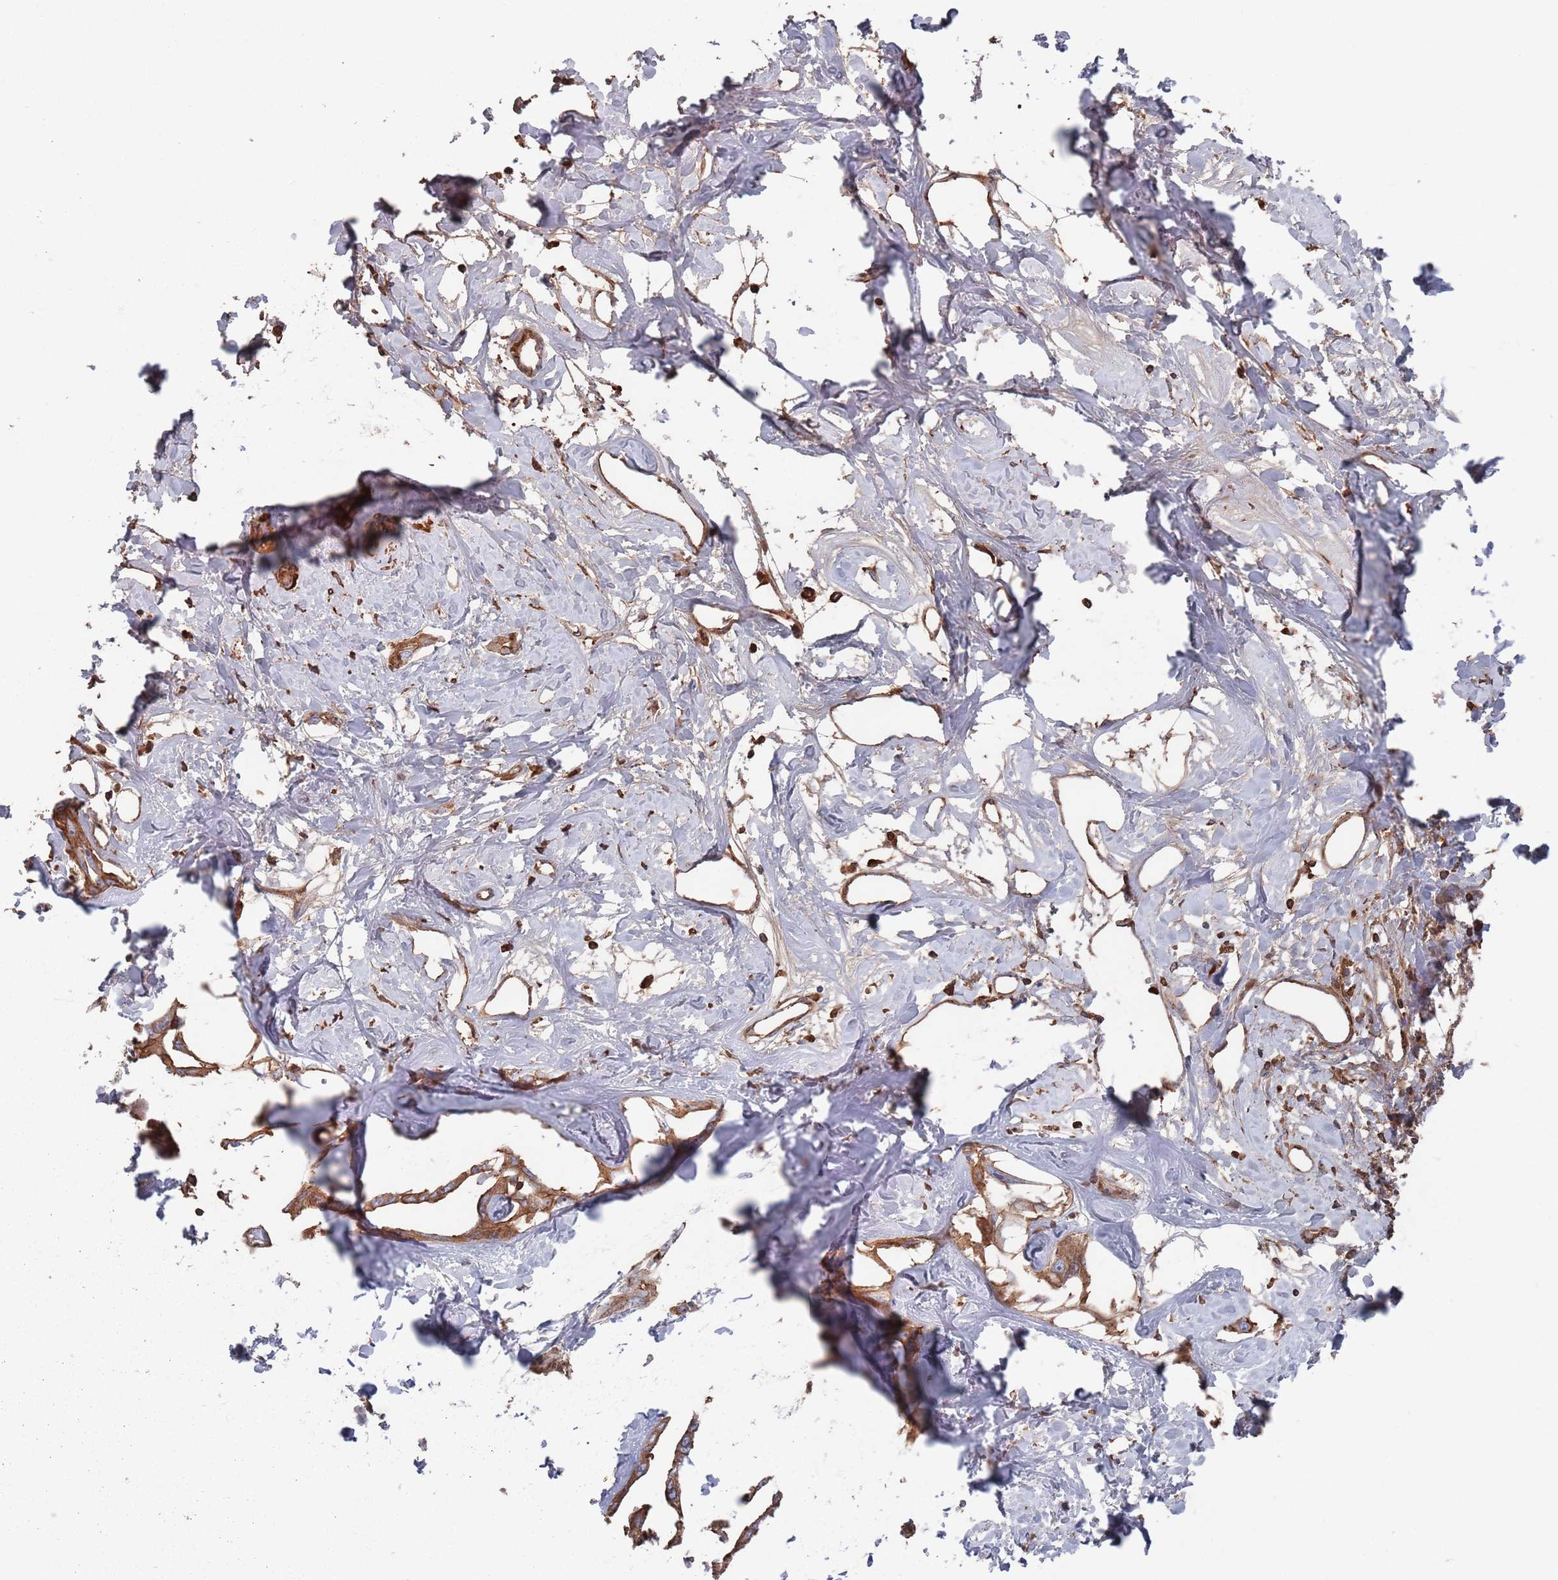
{"staining": {"intensity": "moderate", "quantity": ">75%", "location": "cytoplasmic/membranous"}, "tissue": "liver cancer", "cell_type": "Tumor cells", "image_type": "cancer", "snomed": [{"axis": "morphology", "description": "Cholangiocarcinoma"}, {"axis": "topography", "description": "Liver"}], "caption": "Immunohistochemistry micrograph of human liver cholangiocarcinoma stained for a protein (brown), which displays medium levels of moderate cytoplasmic/membranous expression in approximately >75% of tumor cells.", "gene": "PLEKHA4", "patient": {"sex": "male", "age": 59}}